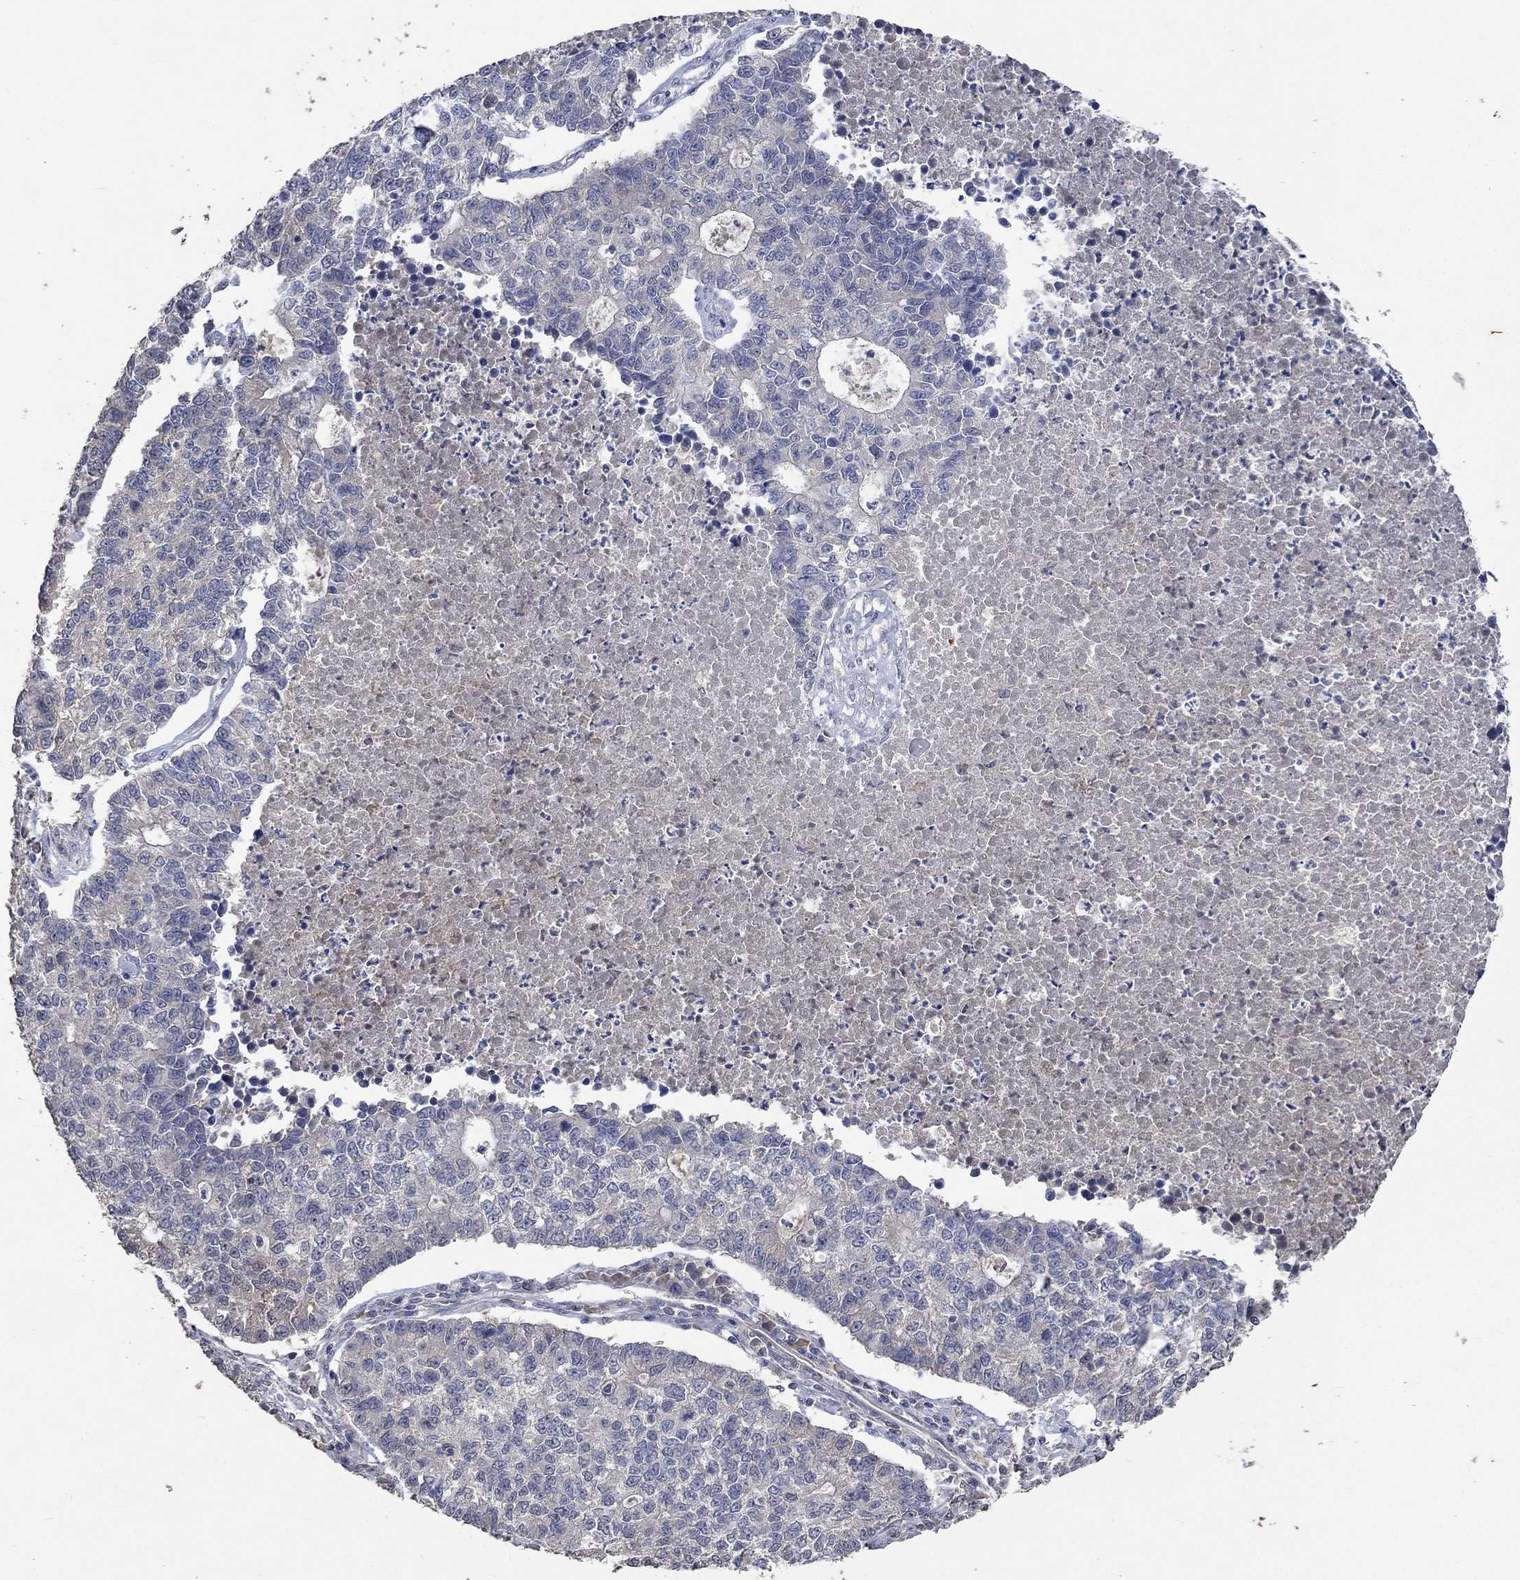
{"staining": {"intensity": "weak", "quantity": "<25%", "location": "cytoplasmic/membranous"}, "tissue": "lung cancer", "cell_type": "Tumor cells", "image_type": "cancer", "snomed": [{"axis": "morphology", "description": "Adenocarcinoma, NOS"}, {"axis": "topography", "description": "Lung"}], "caption": "Micrograph shows no significant protein staining in tumor cells of lung adenocarcinoma. Nuclei are stained in blue.", "gene": "PTPN20", "patient": {"sex": "male", "age": 57}}